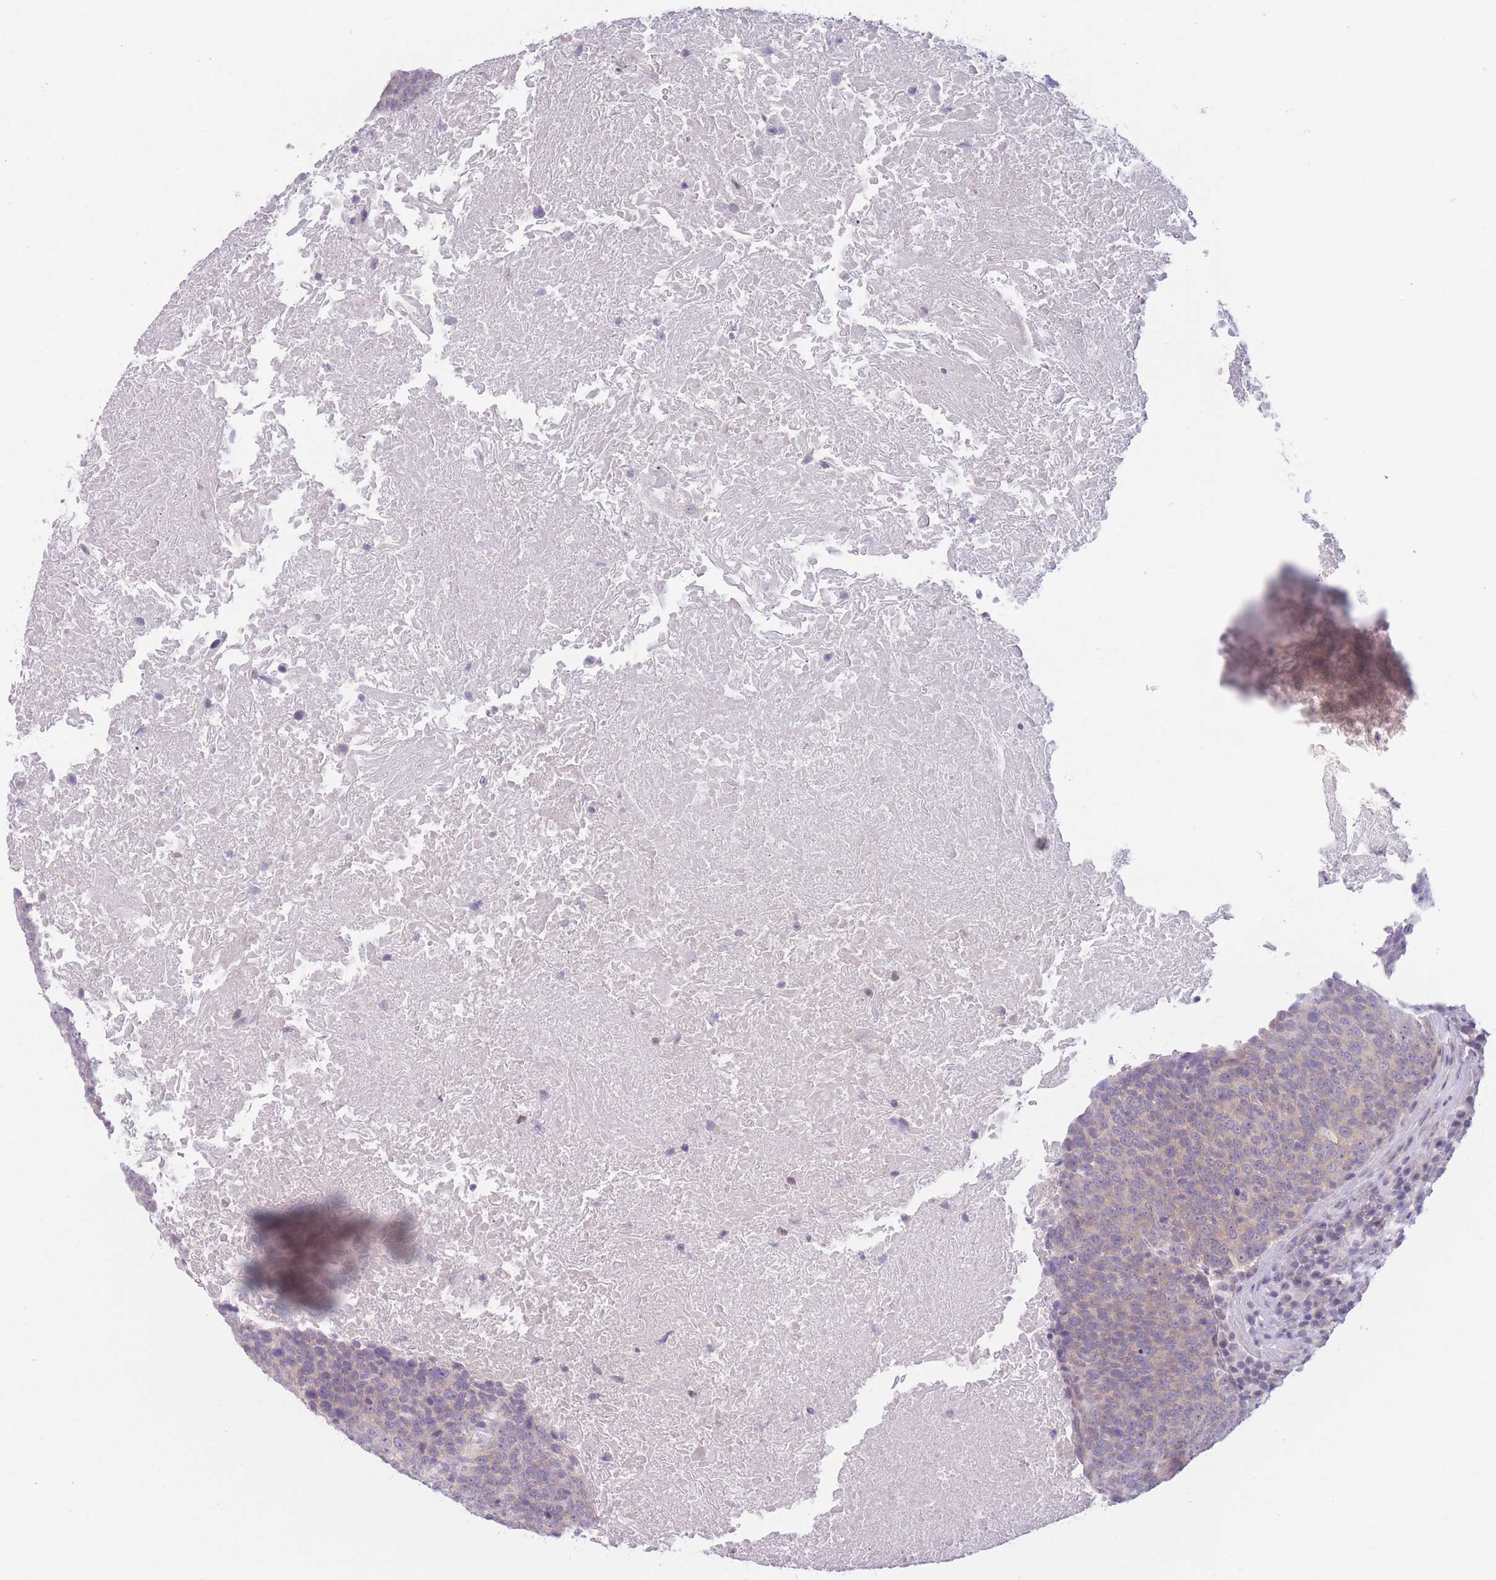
{"staining": {"intensity": "weak", "quantity": "25%-75%", "location": "cytoplasmic/membranous"}, "tissue": "head and neck cancer", "cell_type": "Tumor cells", "image_type": "cancer", "snomed": [{"axis": "morphology", "description": "Squamous cell carcinoma, NOS"}, {"axis": "morphology", "description": "Squamous cell carcinoma, metastatic, NOS"}, {"axis": "topography", "description": "Lymph node"}, {"axis": "topography", "description": "Head-Neck"}], "caption": "A histopathology image showing weak cytoplasmic/membranous expression in about 25%-75% of tumor cells in head and neck cancer (metastatic squamous cell carcinoma), as visualized by brown immunohistochemical staining.", "gene": "ZNF439", "patient": {"sex": "male", "age": 62}}